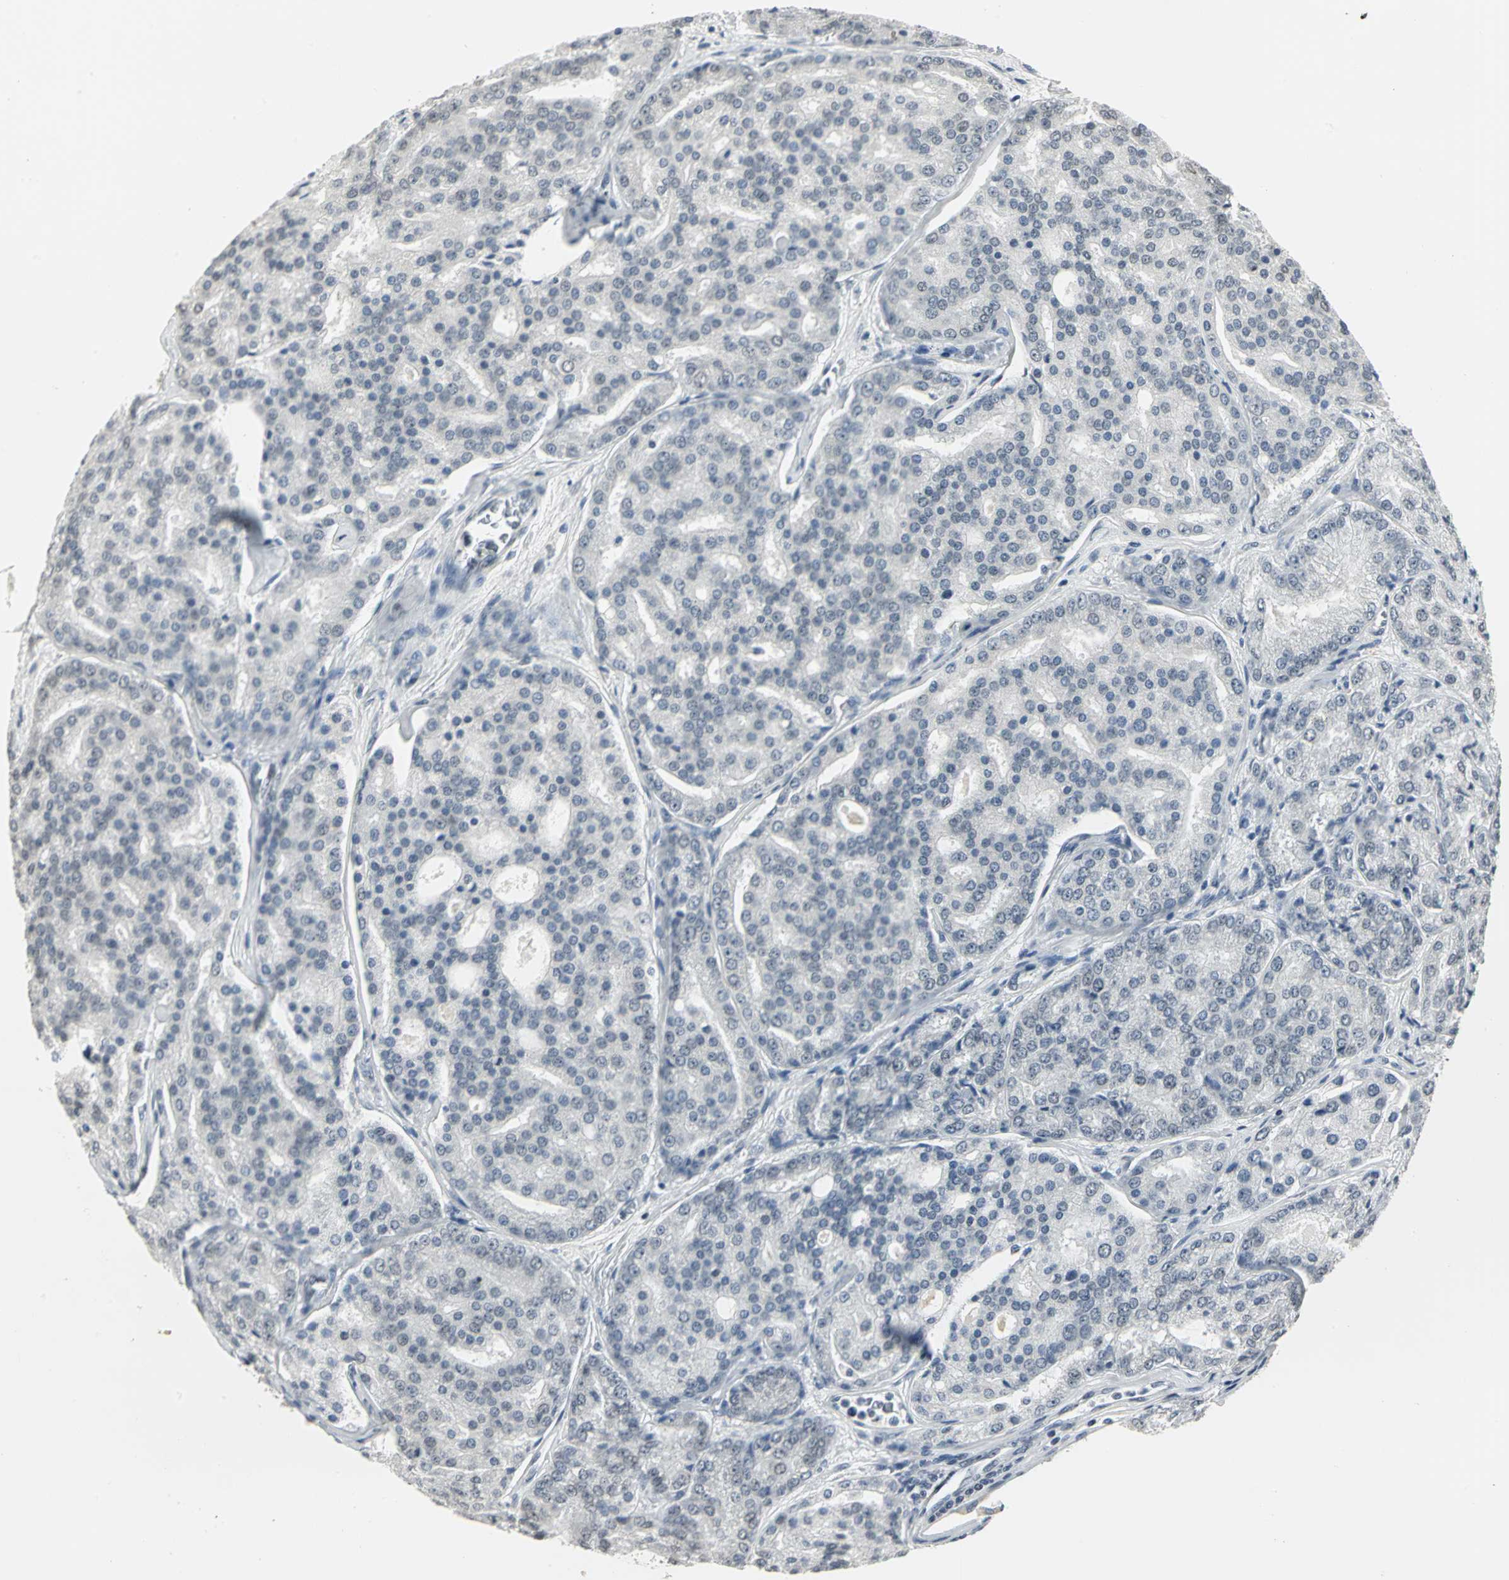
{"staining": {"intensity": "negative", "quantity": "none", "location": "none"}, "tissue": "prostate cancer", "cell_type": "Tumor cells", "image_type": "cancer", "snomed": [{"axis": "morphology", "description": "Adenocarcinoma, High grade"}, {"axis": "topography", "description": "Prostate"}], "caption": "Prostate cancer (high-grade adenocarcinoma) was stained to show a protein in brown. There is no significant expression in tumor cells. Brightfield microscopy of immunohistochemistry (IHC) stained with DAB (brown) and hematoxylin (blue), captured at high magnification.", "gene": "CBX3", "patient": {"sex": "male", "age": 64}}